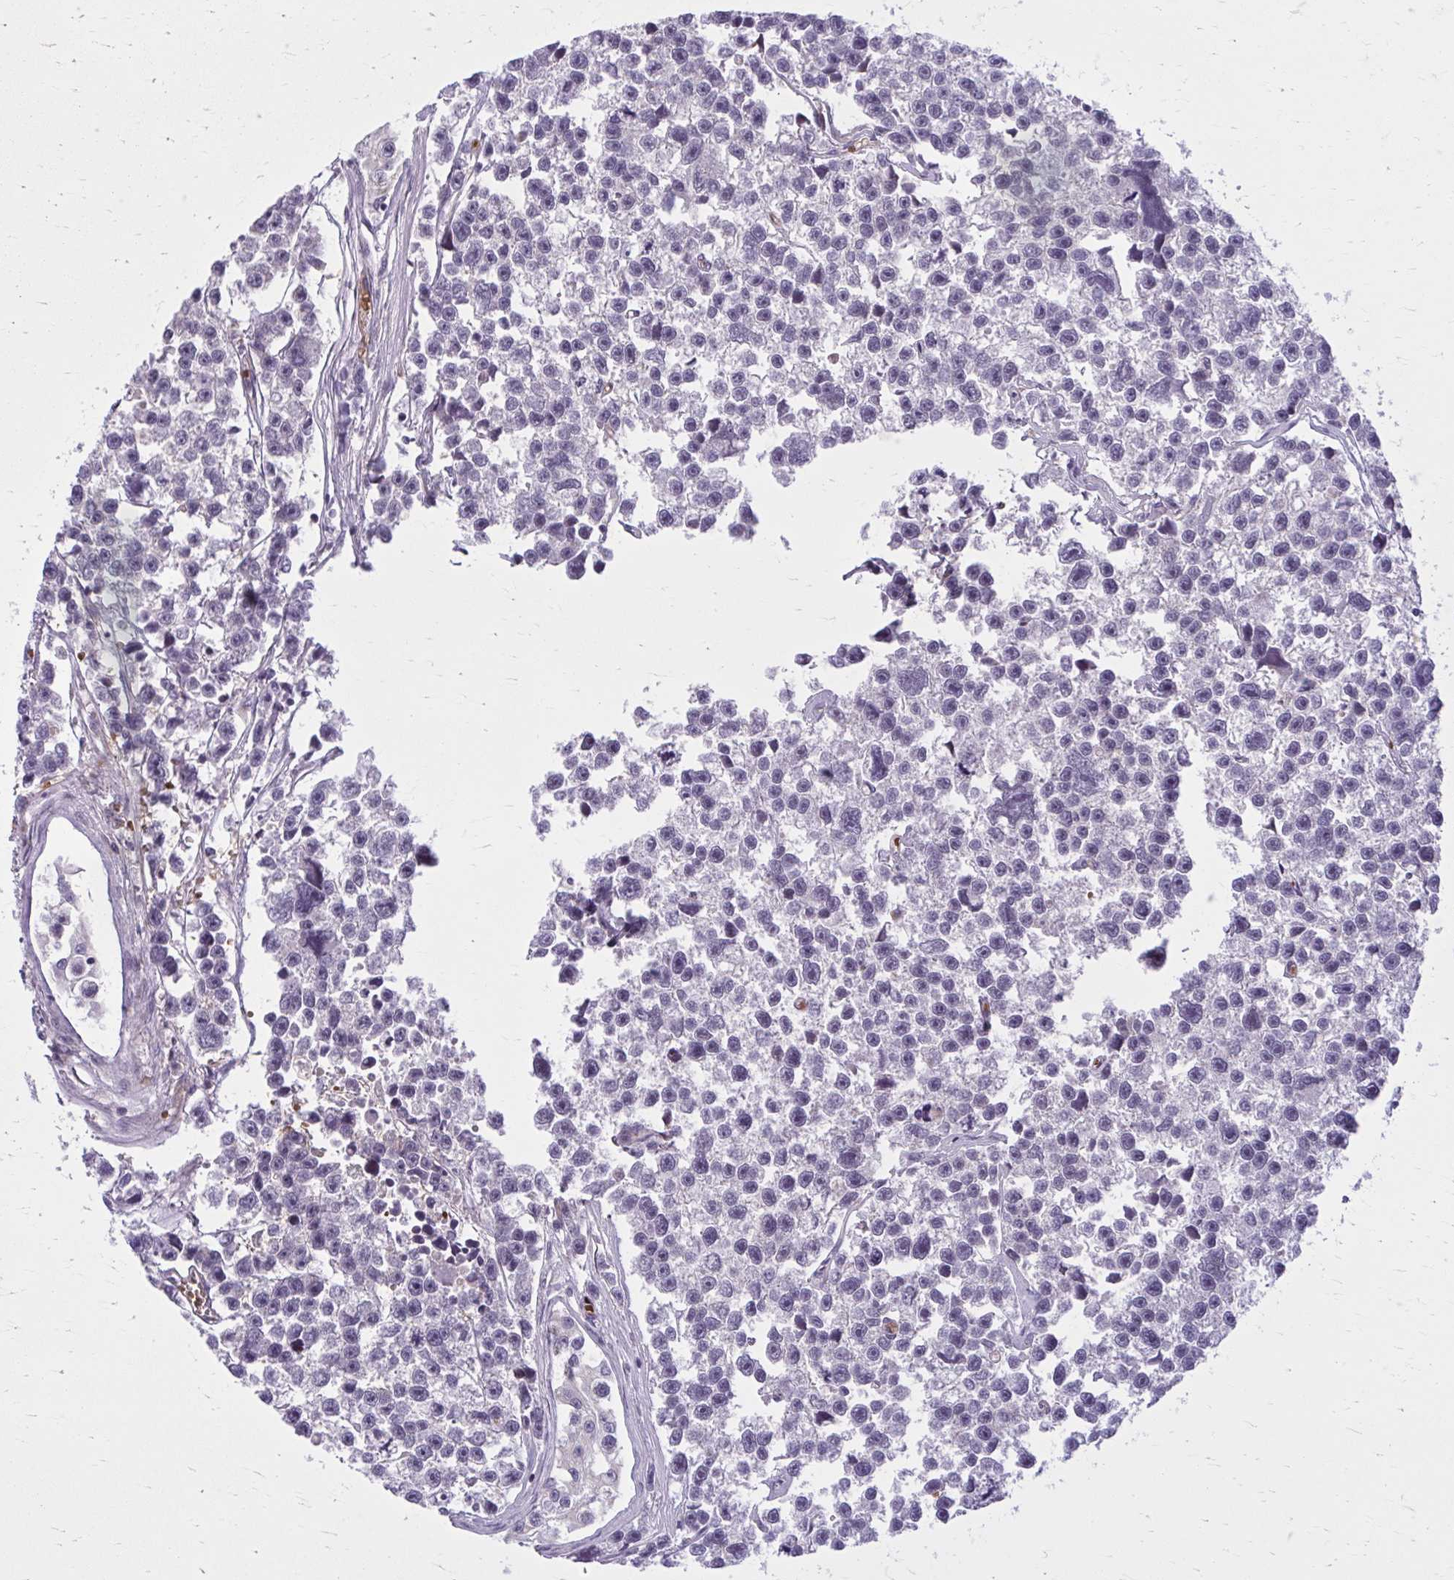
{"staining": {"intensity": "negative", "quantity": "none", "location": "none"}, "tissue": "testis cancer", "cell_type": "Tumor cells", "image_type": "cancer", "snomed": [{"axis": "morphology", "description": "Seminoma, NOS"}, {"axis": "topography", "description": "Testis"}], "caption": "Immunohistochemistry (IHC) micrograph of neoplastic tissue: human testis cancer stained with DAB (3,3'-diaminobenzidine) exhibits no significant protein expression in tumor cells.", "gene": "SNF8", "patient": {"sex": "male", "age": 26}}